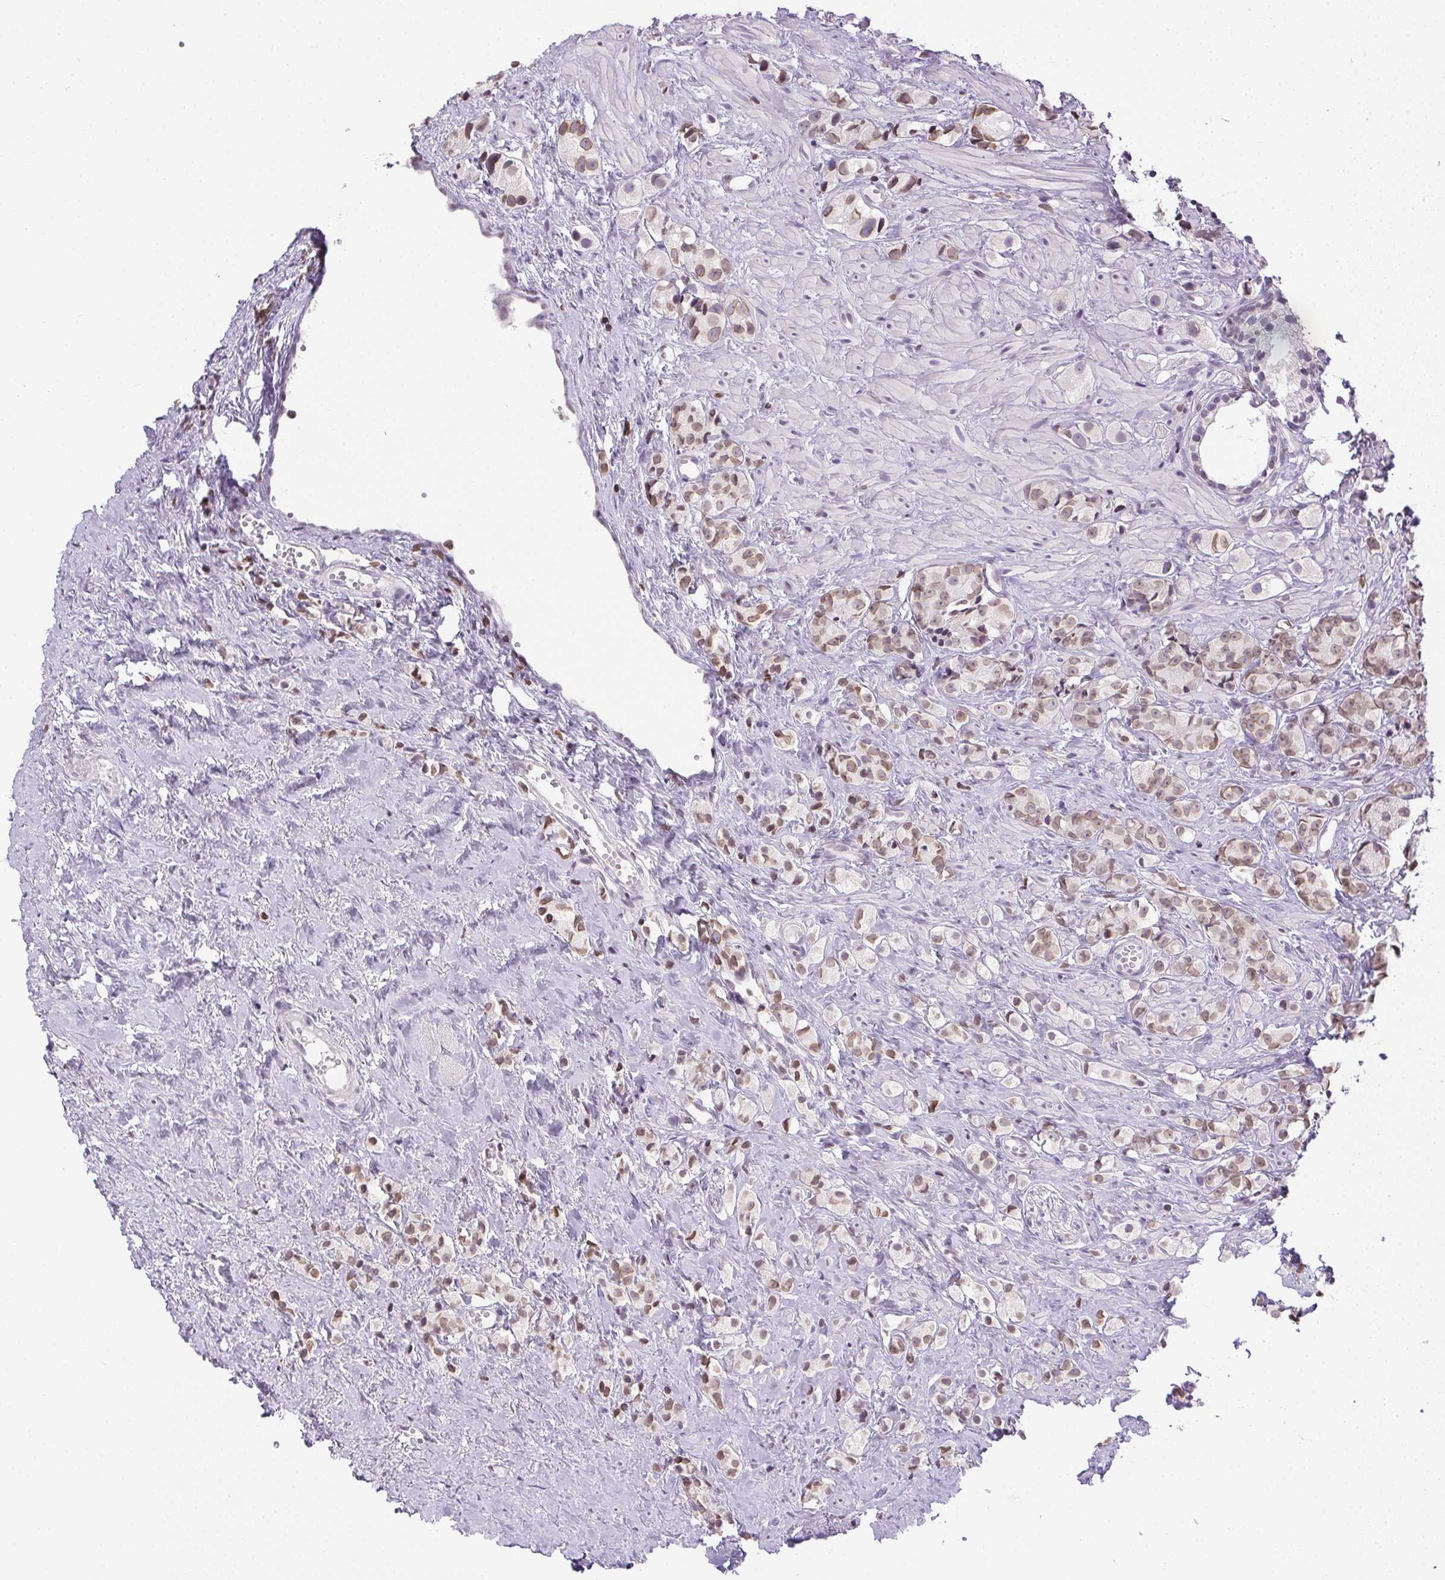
{"staining": {"intensity": "weak", "quantity": ">75%", "location": "nuclear"}, "tissue": "prostate cancer", "cell_type": "Tumor cells", "image_type": "cancer", "snomed": [{"axis": "morphology", "description": "Adenocarcinoma, High grade"}, {"axis": "topography", "description": "Prostate"}], "caption": "A high-resolution image shows IHC staining of prostate cancer, which displays weak nuclear positivity in approximately >75% of tumor cells. Using DAB (3,3'-diaminobenzidine) (brown) and hematoxylin (blue) stains, captured at high magnification using brightfield microscopy.", "gene": "PRL", "patient": {"sex": "male", "age": 81}}